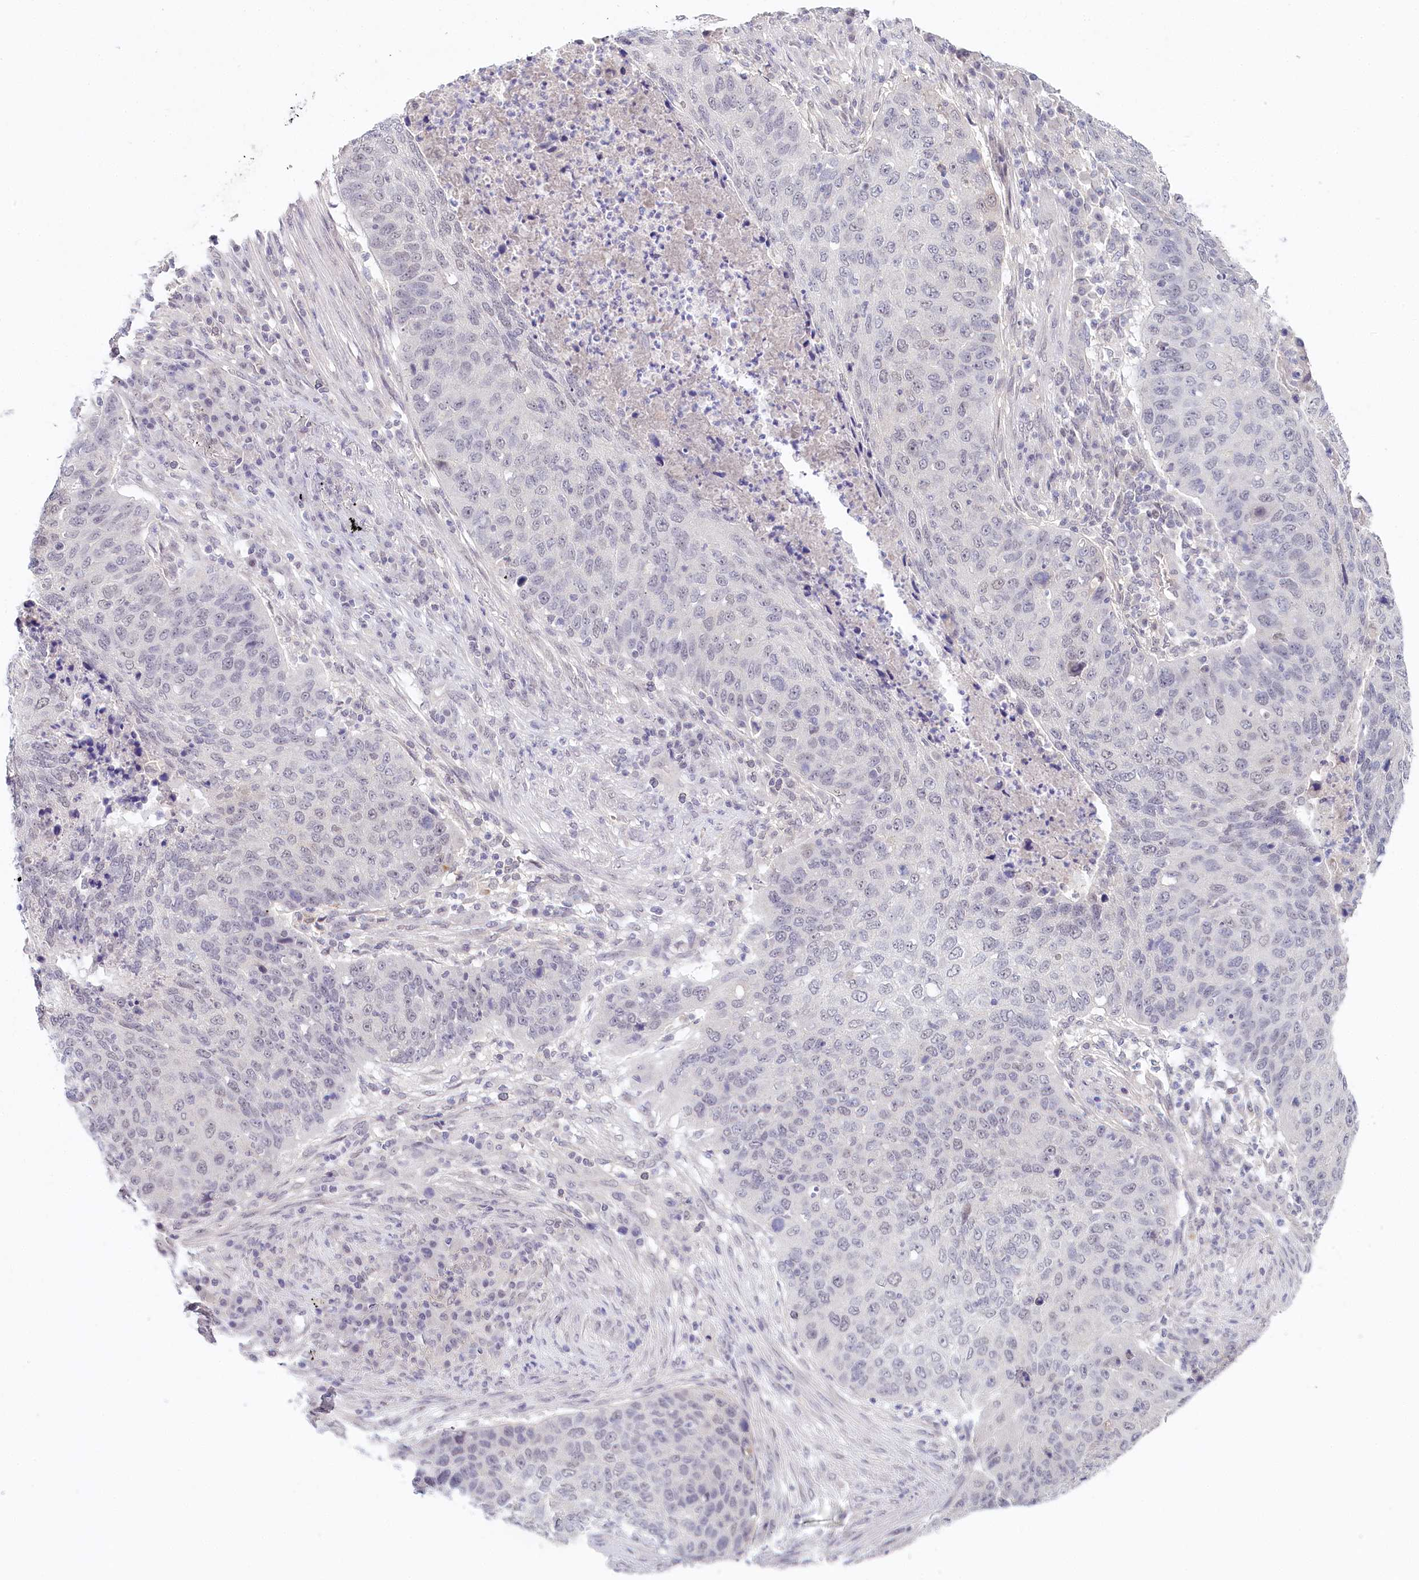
{"staining": {"intensity": "negative", "quantity": "none", "location": "none"}, "tissue": "lung cancer", "cell_type": "Tumor cells", "image_type": "cancer", "snomed": [{"axis": "morphology", "description": "Squamous cell carcinoma, NOS"}, {"axis": "topography", "description": "Lung"}], "caption": "Tumor cells are negative for brown protein staining in lung cancer. (DAB immunohistochemistry visualized using brightfield microscopy, high magnification).", "gene": "AMTN", "patient": {"sex": "female", "age": 63}}